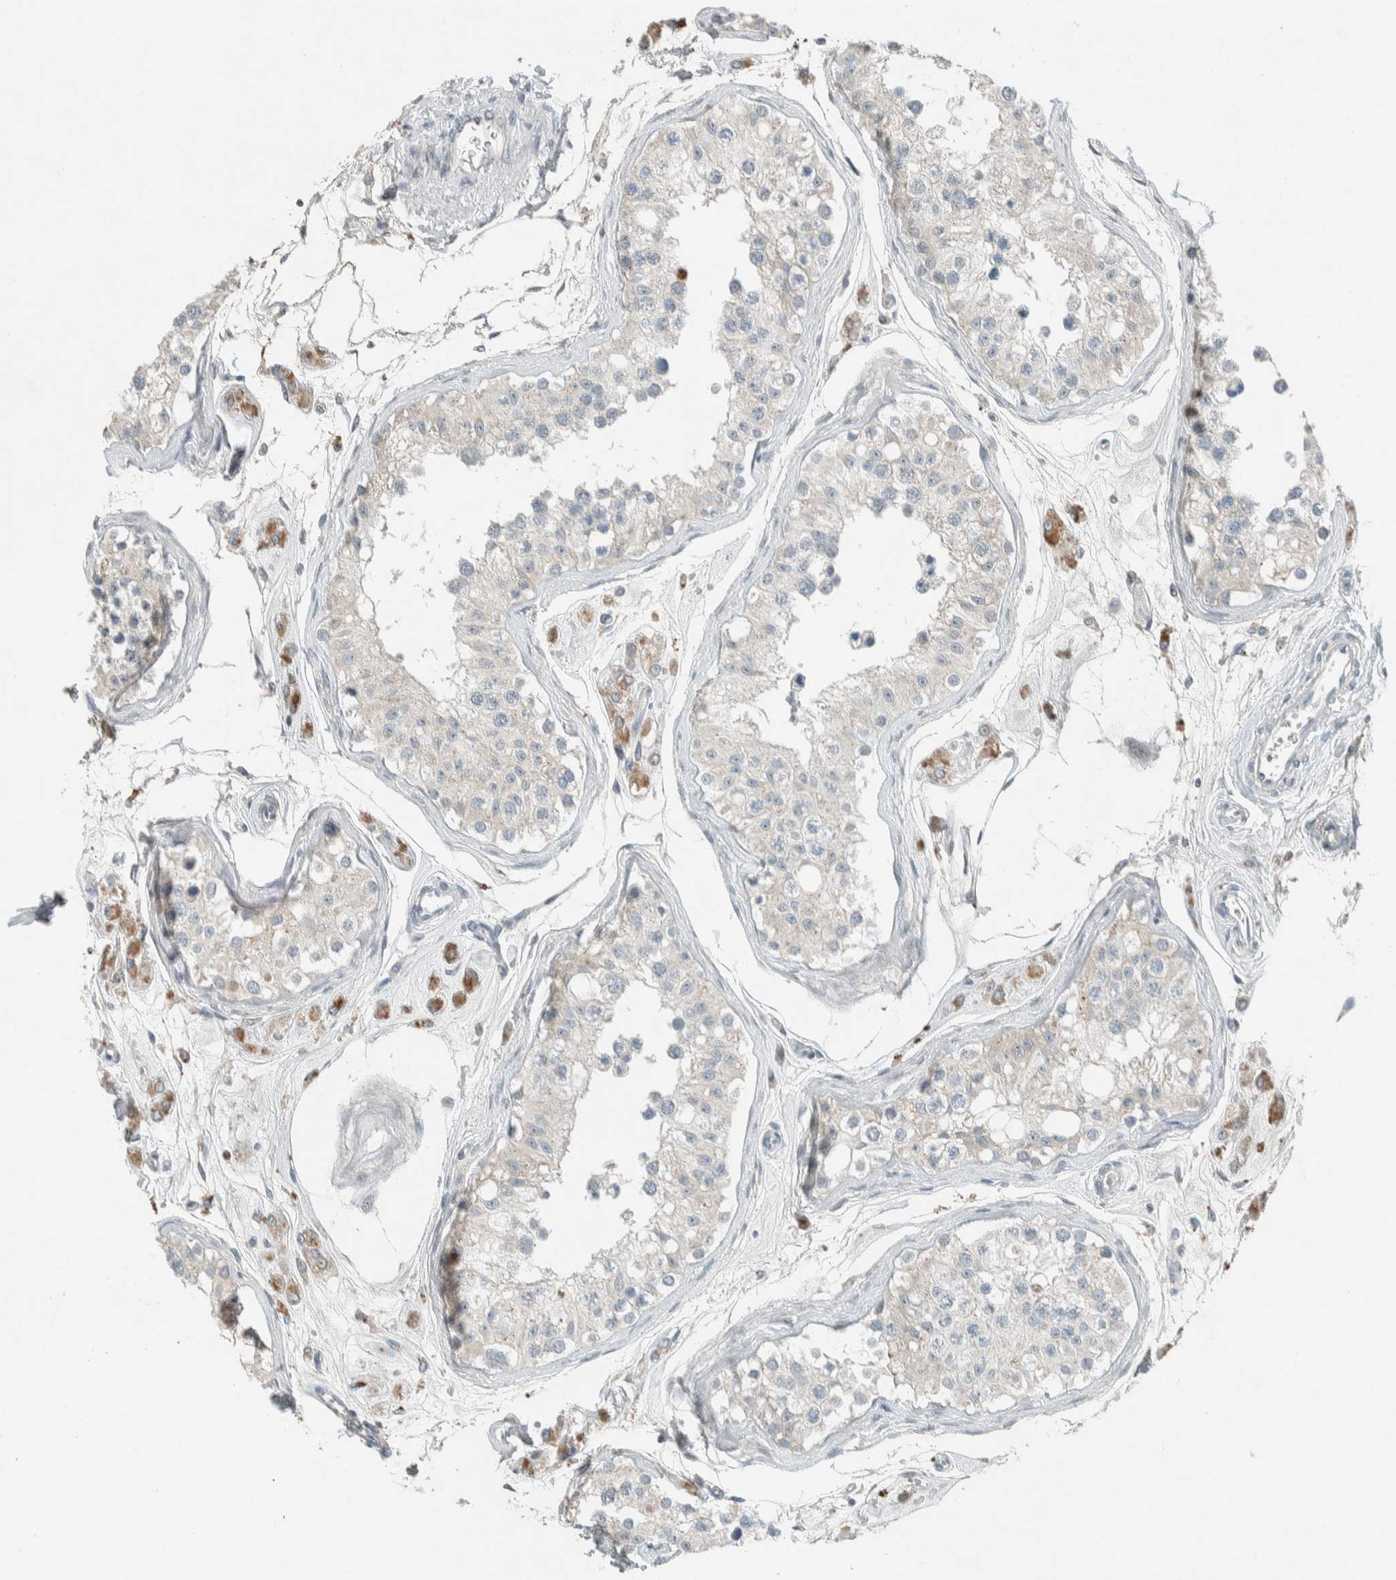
{"staining": {"intensity": "negative", "quantity": "none", "location": "none"}, "tissue": "testis", "cell_type": "Cells in seminiferous ducts", "image_type": "normal", "snomed": [{"axis": "morphology", "description": "Normal tissue, NOS"}, {"axis": "morphology", "description": "Adenocarcinoma, metastatic, NOS"}, {"axis": "topography", "description": "Testis"}], "caption": "This is a histopathology image of IHC staining of unremarkable testis, which shows no staining in cells in seminiferous ducts.", "gene": "CERCAM", "patient": {"sex": "male", "age": 26}}